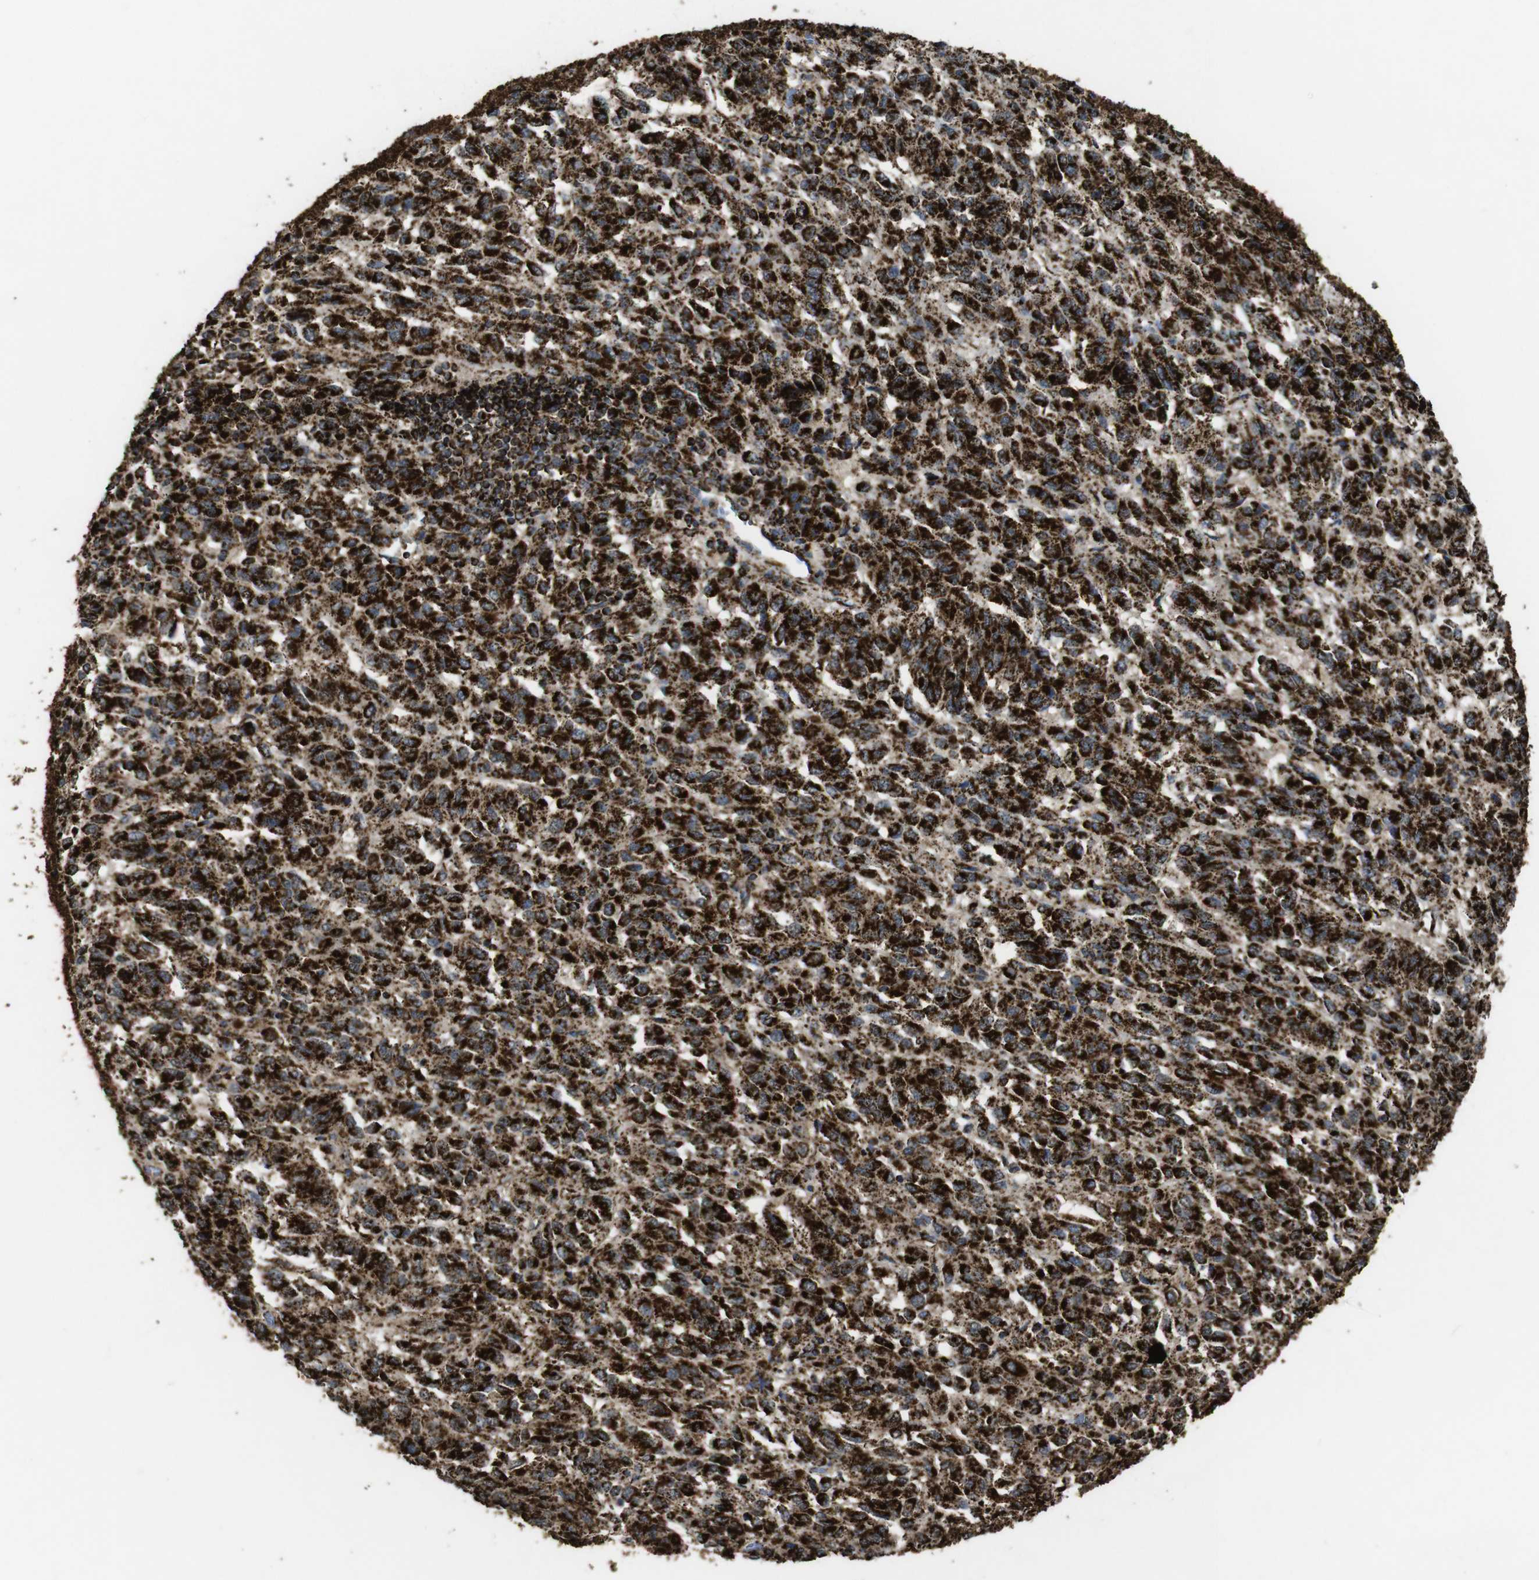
{"staining": {"intensity": "strong", "quantity": ">75%", "location": "cytoplasmic/membranous"}, "tissue": "melanoma", "cell_type": "Tumor cells", "image_type": "cancer", "snomed": [{"axis": "morphology", "description": "Malignant melanoma, Metastatic site"}, {"axis": "topography", "description": "Lung"}], "caption": "Melanoma stained for a protein (brown) exhibits strong cytoplasmic/membranous positive expression in about >75% of tumor cells.", "gene": "ATP5F1A", "patient": {"sex": "male", "age": 64}}